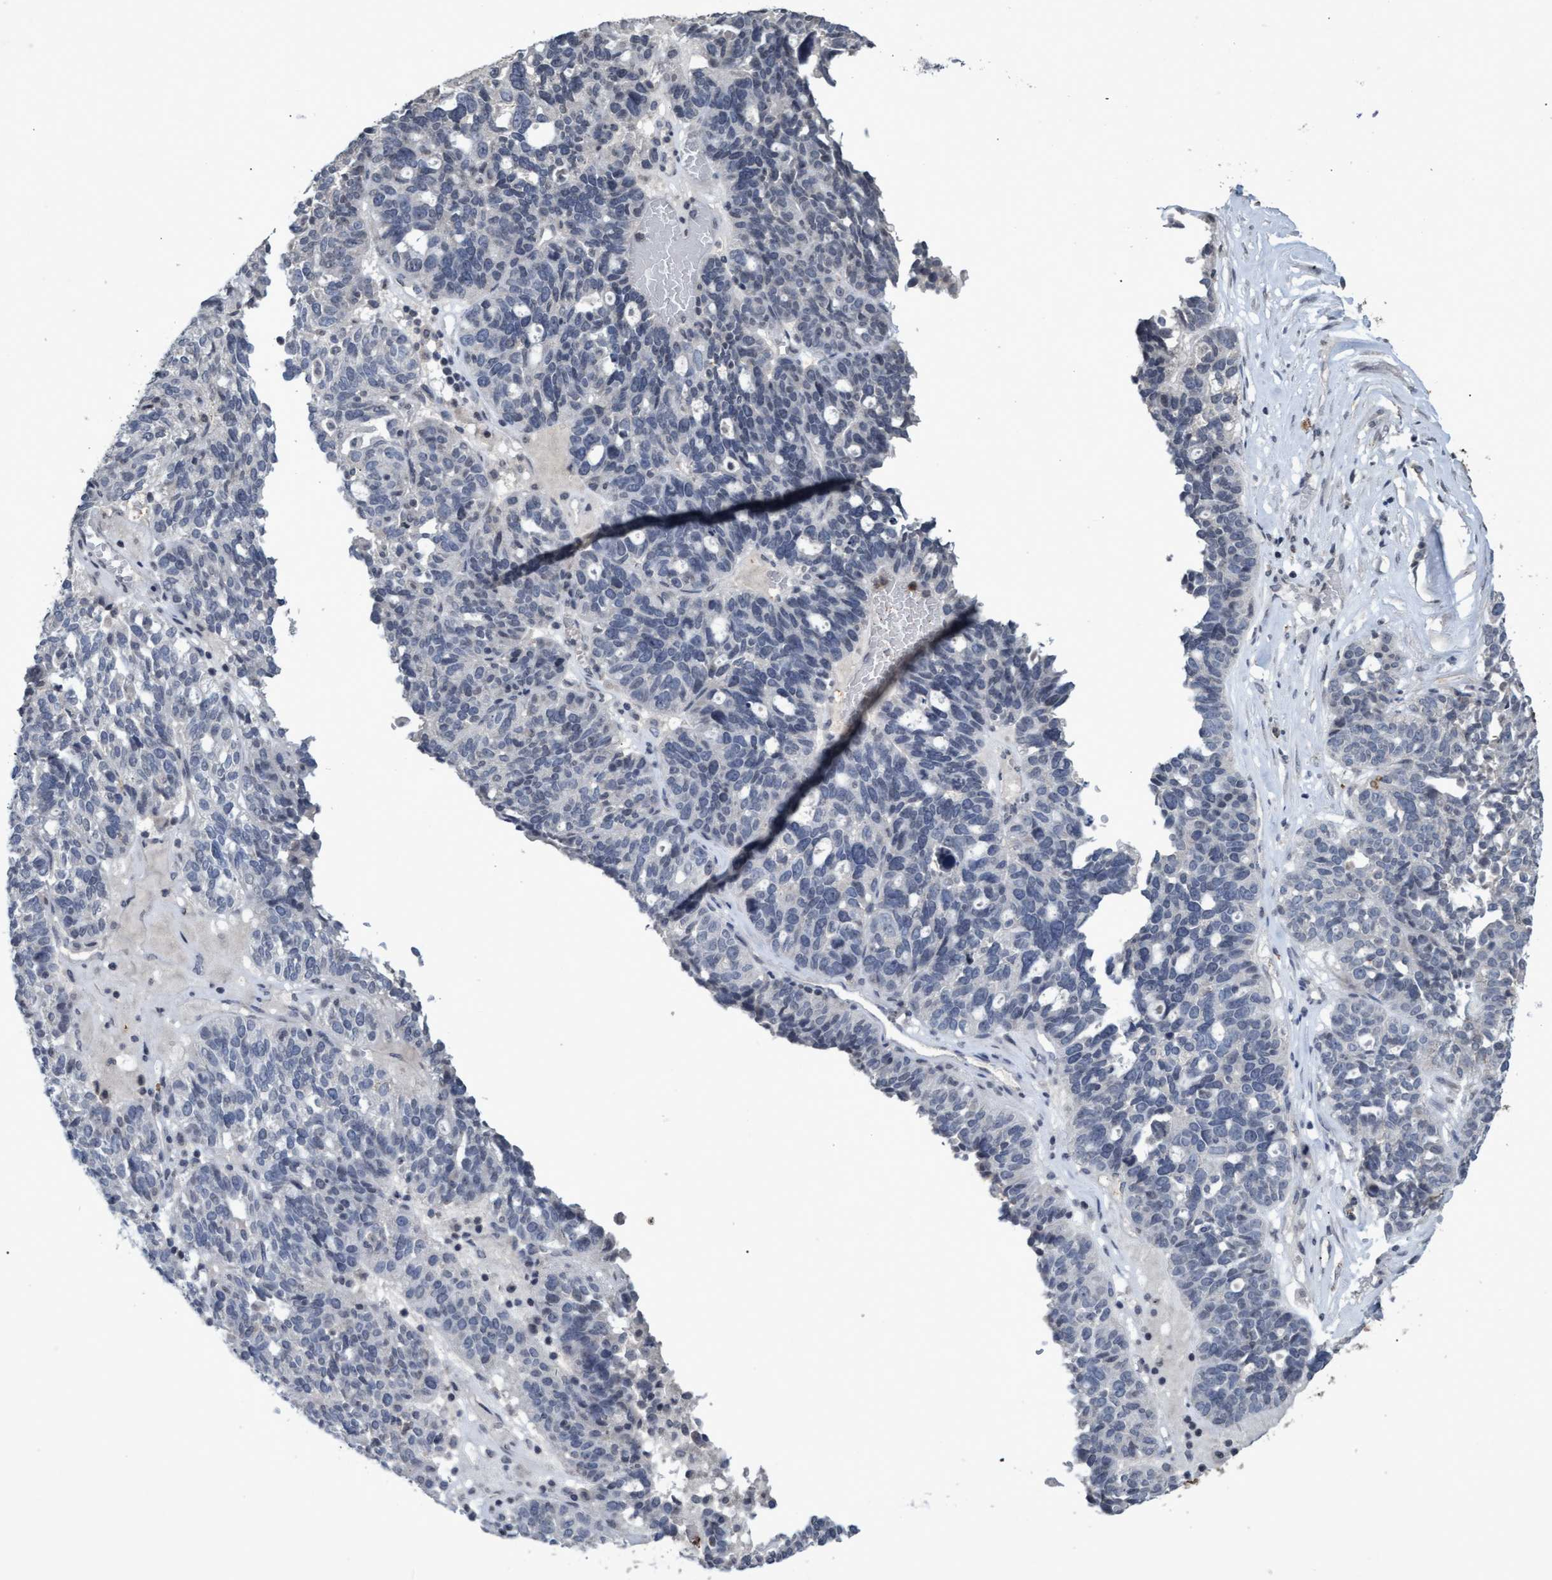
{"staining": {"intensity": "negative", "quantity": "none", "location": "none"}, "tissue": "ovarian cancer", "cell_type": "Tumor cells", "image_type": "cancer", "snomed": [{"axis": "morphology", "description": "Cystadenocarcinoma, serous, NOS"}, {"axis": "topography", "description": "Ovary"}], "caption": "Immunohistochemical staining of human ovarian cancer exhibits no significant expression in tumor cells.", "gene": "GALC", "patient": {"sex": "female", "age": 59}}